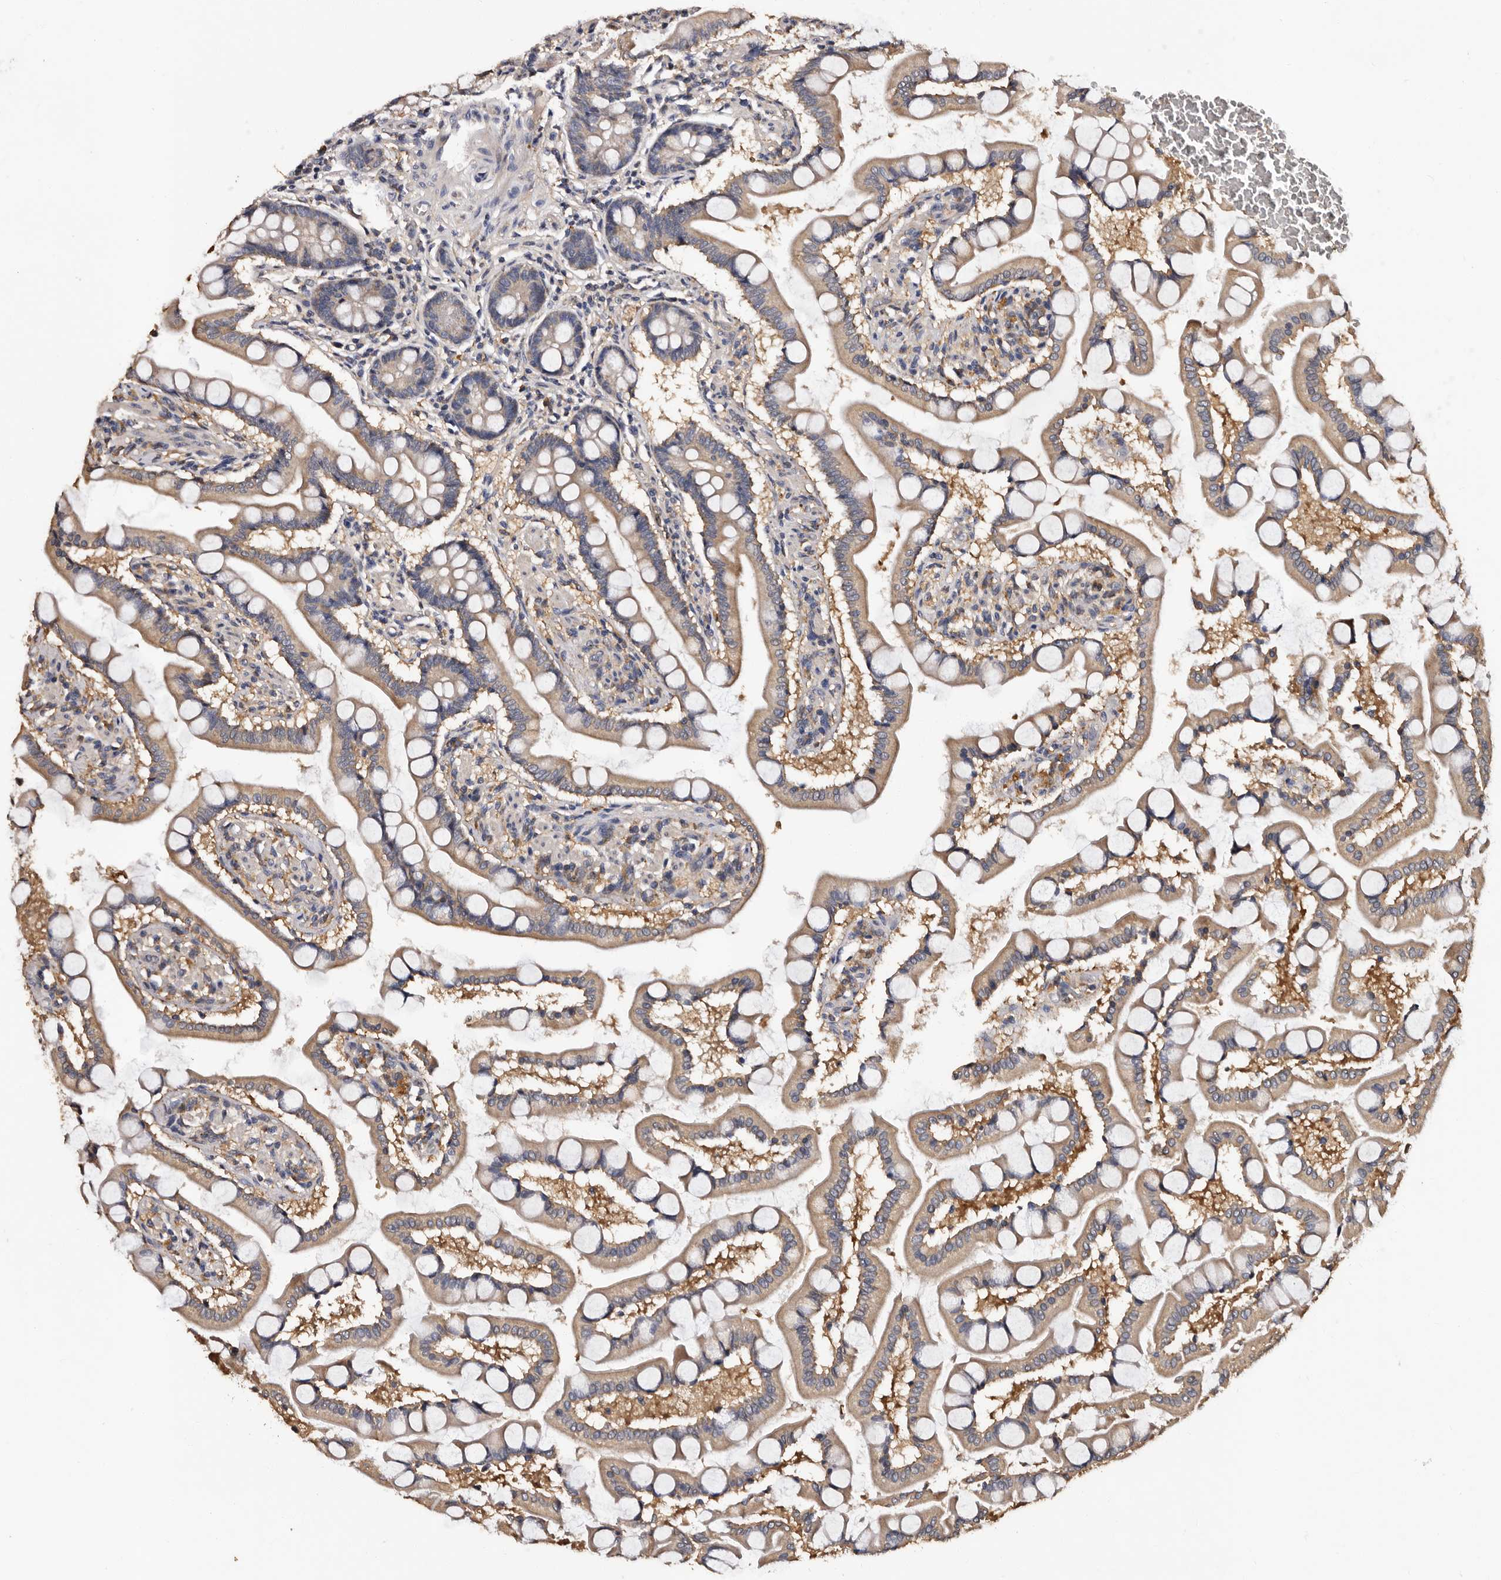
{"staining": {"intensity": "moderate", "quantity": ">75%", "location": "cytoplasmic/membranous"}, "tissue": "small intestine", "cell_type": "Glandular cells", "image_type": "normal", "snomed": [{"axis": "morphology", "description": "Normal tissue, NOS"}, {"axis": "topography", "description": "Small intestine"}], "caption": "About >75% of glandular cells in benign human small intestine demonstrate moderate cytoplasmic/membranous protein expression as visualized by brown immunohistochemical staining.", "gene": "ADCK5", "patient": {"sex": "male", "age": 41}}